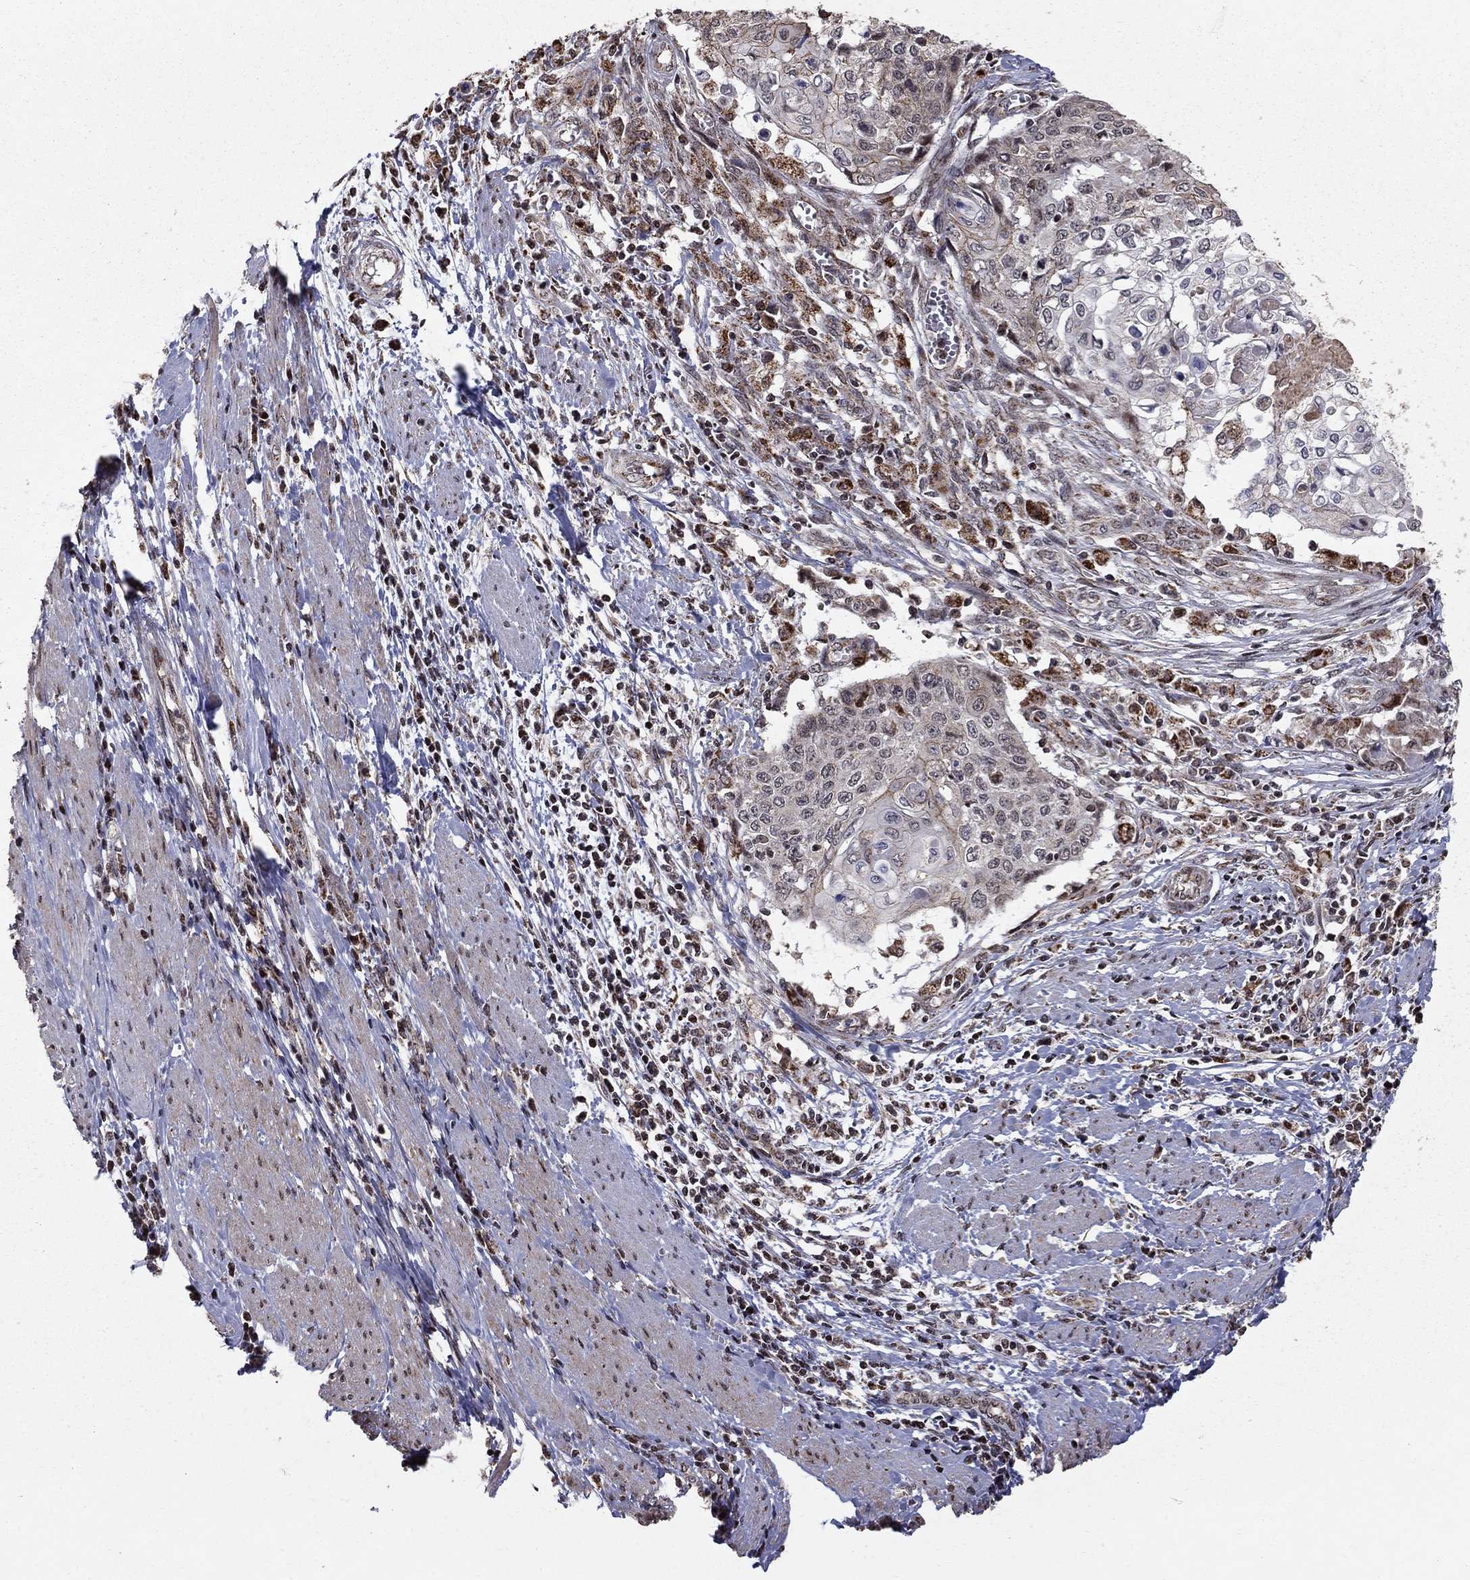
{"staining": {"intensity": "negative", "quantity": "none", "location": "none"}, "tissue": "cervical cancer", "cell_type": "Tumor cells", "image_type": "cancer", "snomed": [{"axis": "morphology", "description": "Squamous cell carcinoma, NOS"}, {"axis": "topography", "description": "Cervix"}], "caption": "This histopathology image is of cervical cancer stained with immunohistochemistry (IHC) to label a protein in brown with the nuclei are counter-stained blue. There is no expression in tumor cells. (DAB (3,3'-diaminobenzidine) immunohistochemistry (IHC), high magnification).", "gene": "ACOT13", "patient": {"sex": "female", "age": 39}}